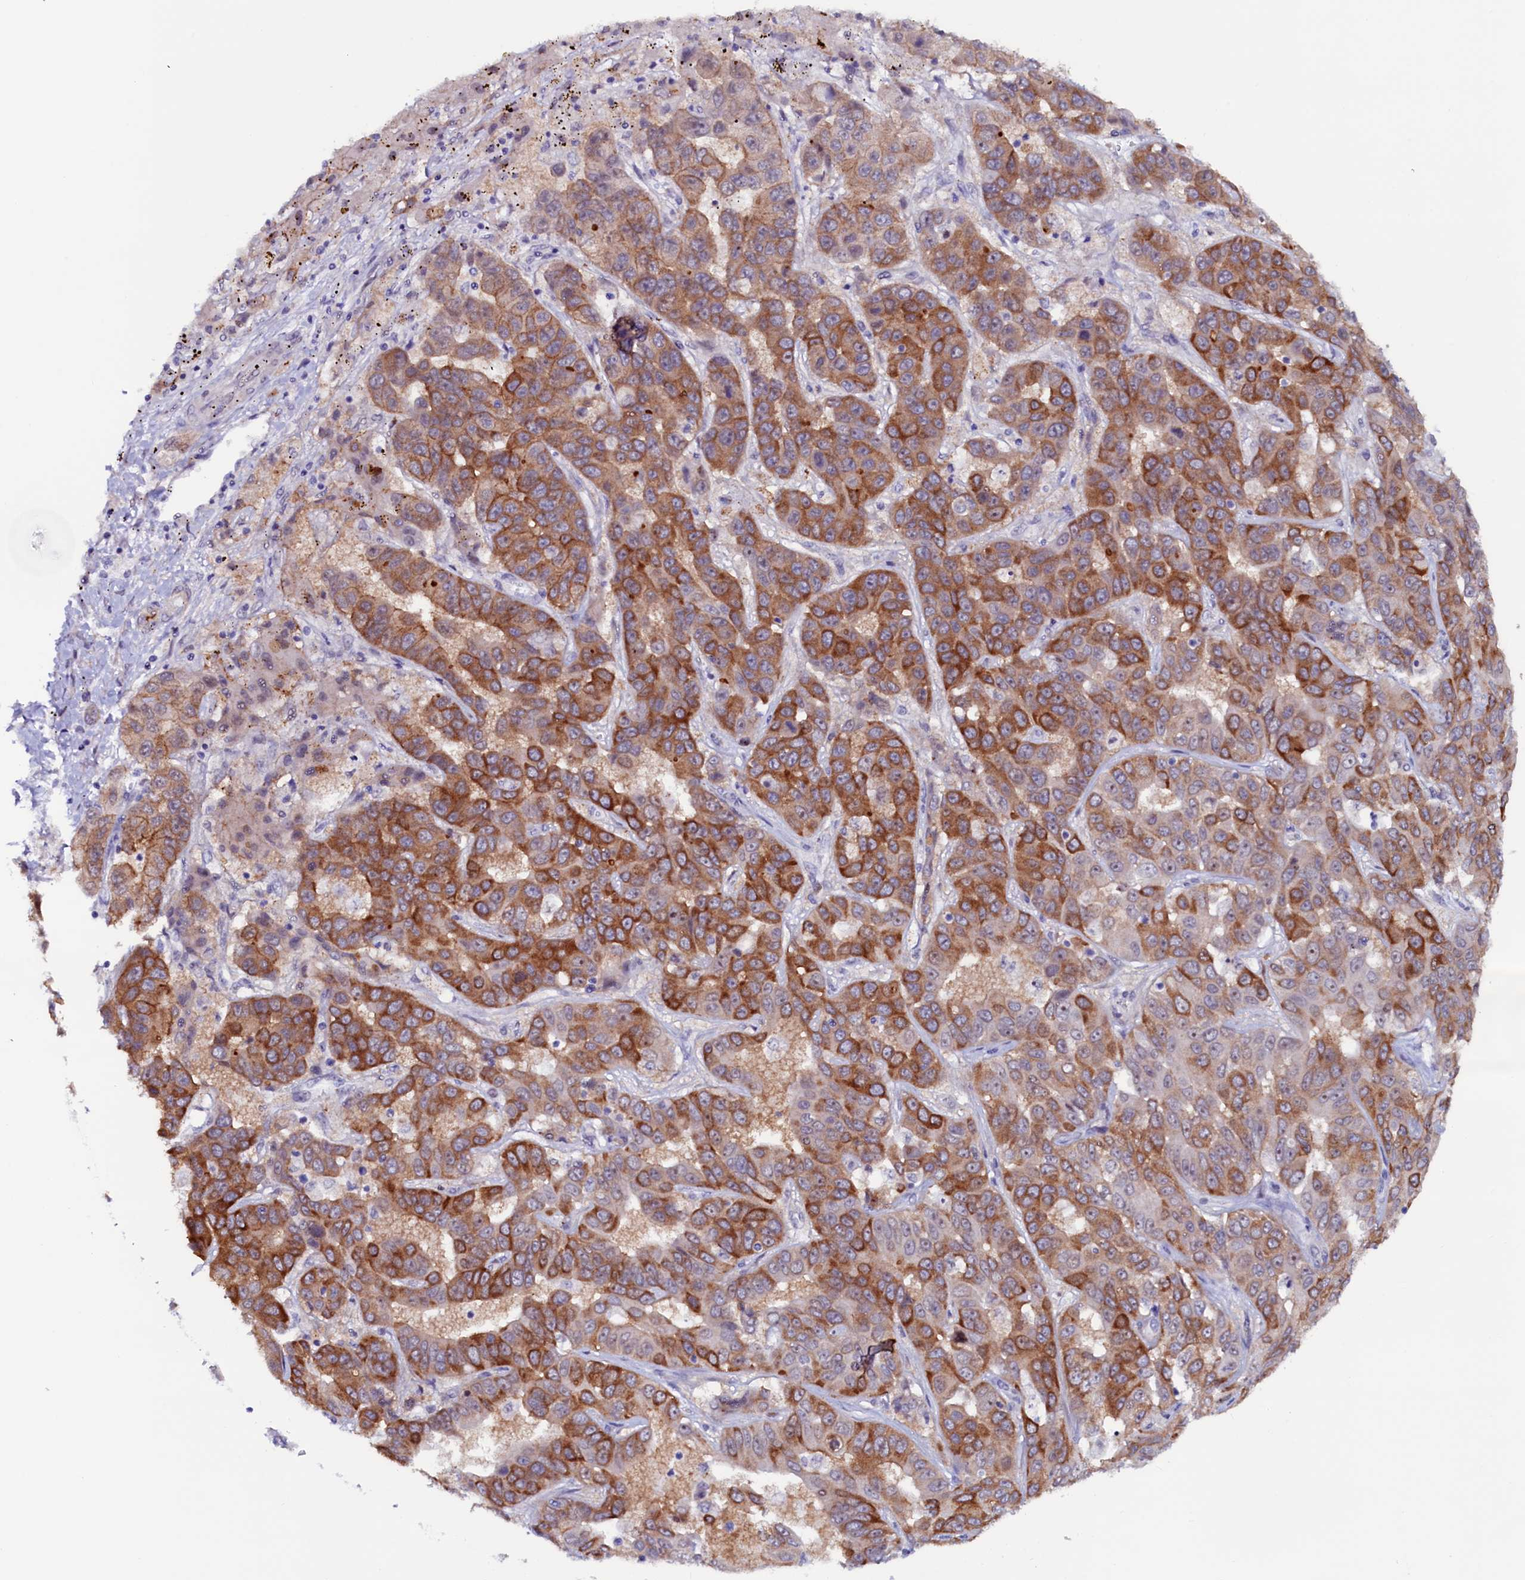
{"staining": {"intensity": "strong", "quantity": "25%-75%", "location": "cytoplasmic/membranous"}, "tissue": "liver cancer", "cell_type": "Tumor cells", "image_type": "cancer", "snomed": [{"axis": "morphology", "description": "Cholangiocarcinoma"}, {"axis": "topography", "description": "Liver"}], "caption": "Brown immunohistochemical staining in cholangiocarcinoma (liver) reveals strong cytoplasmic/membranous expression in approximately 25%-75% of tumor cells. Using DAB (brown) and hematoxylin (blue) stains, captured at high magnification using brightfield microscopy.", "gene": "PACSIN3", "patient": {"sex": "female", "age": 52}}